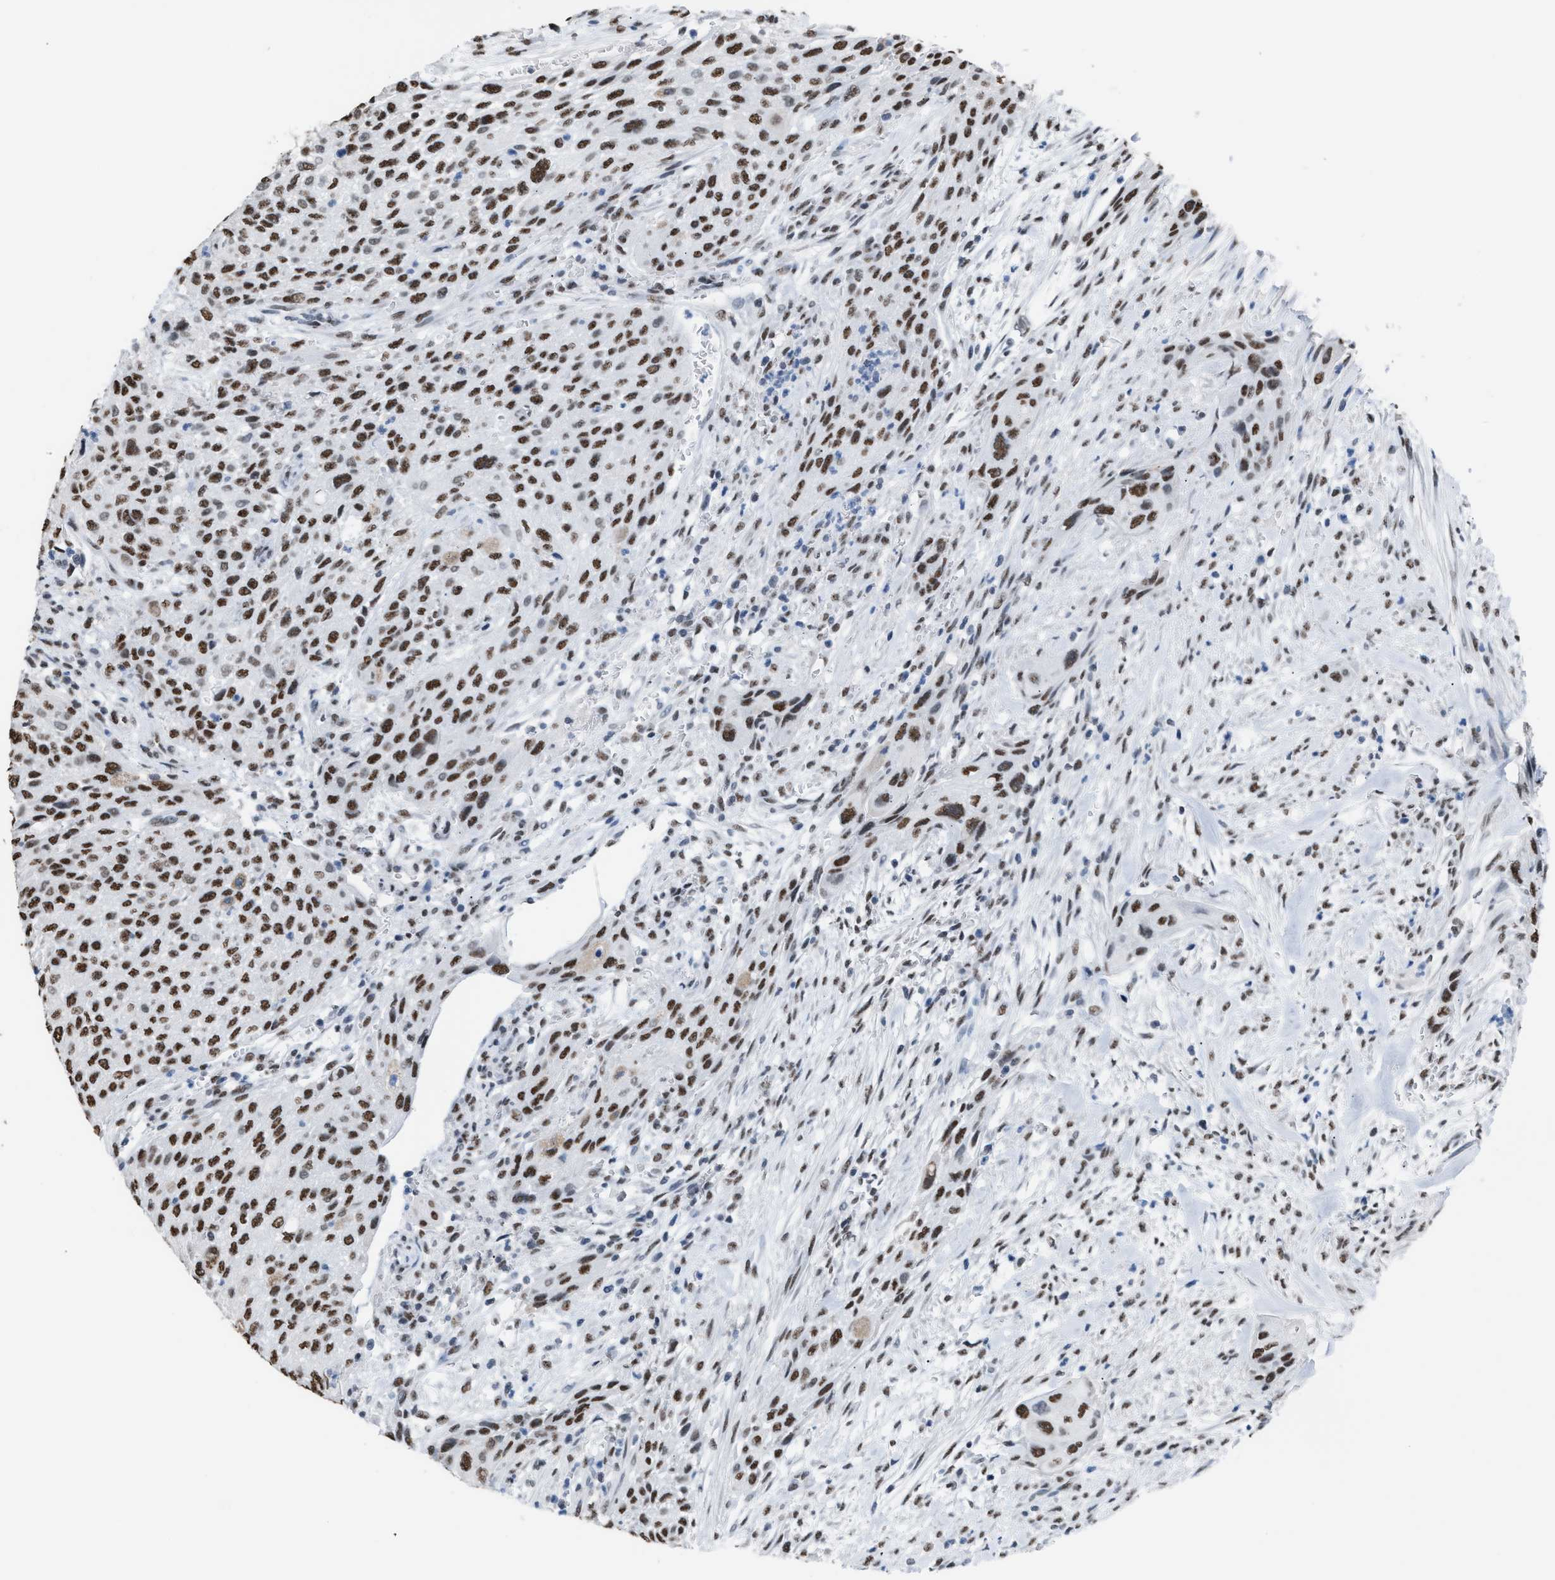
{"staining": {"intensity": "strong", "quantity": ">75%", "location": "nuclear"}, "tissue": "urothelial cancer", "cell_type": "Tumor cells", "image_type": "cancer", "snomed": [{"axis": "morphology", "description": "Urothelial carcinoma, Low grade"}, {"axis": "morphology", "description": "Urothelial carcinoma, High grade"}, {"axis": "topography", "description": "Urinary bladder"}], "caption": "Urothelial carcinoma (low-grade) was stained to show a protein in brown. There is high levels of strong nuclear staining in about >75% of tumor cells. The staining is performed using DAB (3,3'-diaminobenzidine) brown chromogen to label protein expression. The nuclei are counter-stained blue using hematoxylin.", "gene": "CCAR2", "patient": {"sex": "male", "age": 35}}